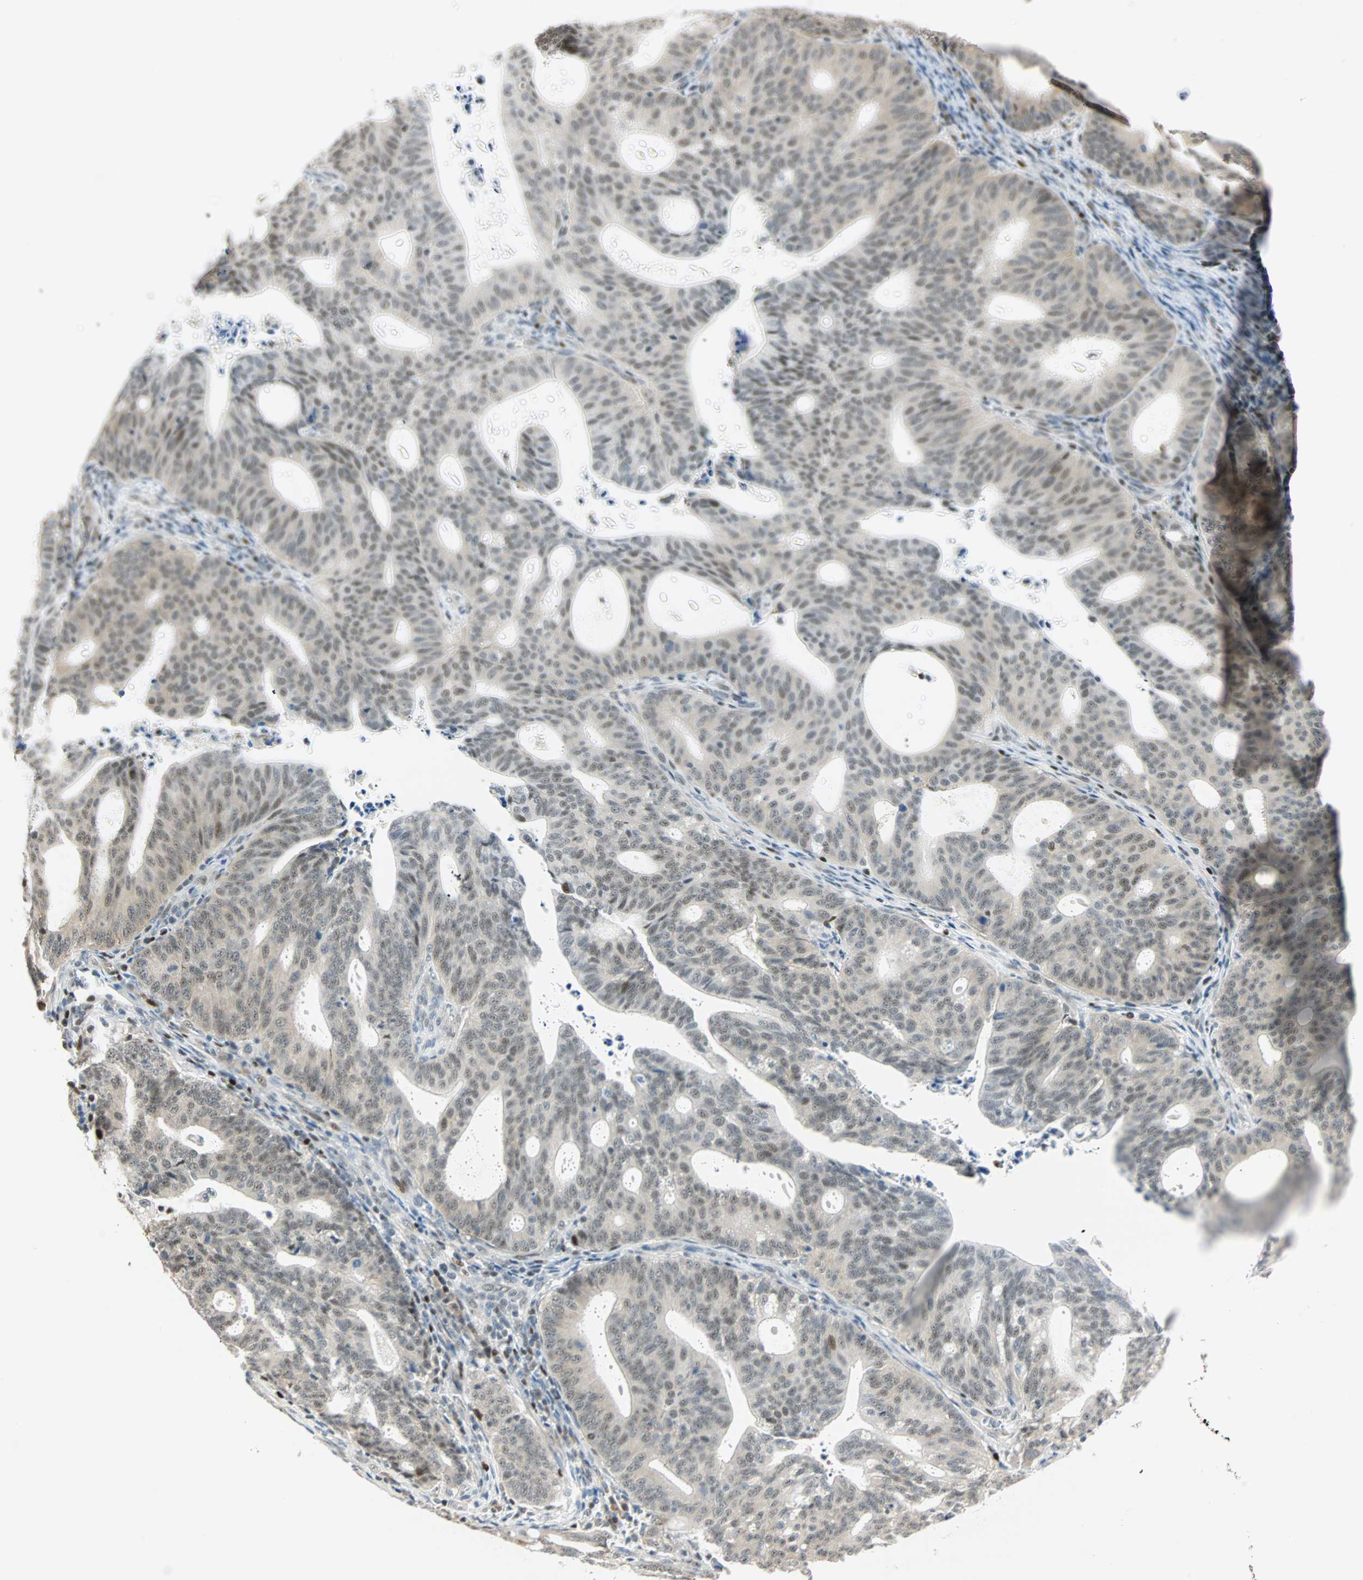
{"staining": {"intensity": "weak", "quantity": "<25%", "location": "nuclear"}, "tissue": "endometrial cancer", "cell_type": "Tumor cells", "image_type": "cancer", "snomed": [{"axis": "morphology", "description": "Adenocarcinoma, NOS"}, {"axis": "topography", "description": "Uterus"}], "caption": "Tumor cells are negative for brown protein staining in adenocarcinoma (endometrial).", "gene": "MSX2", "patient": {"sex": "female", "age": 83}}